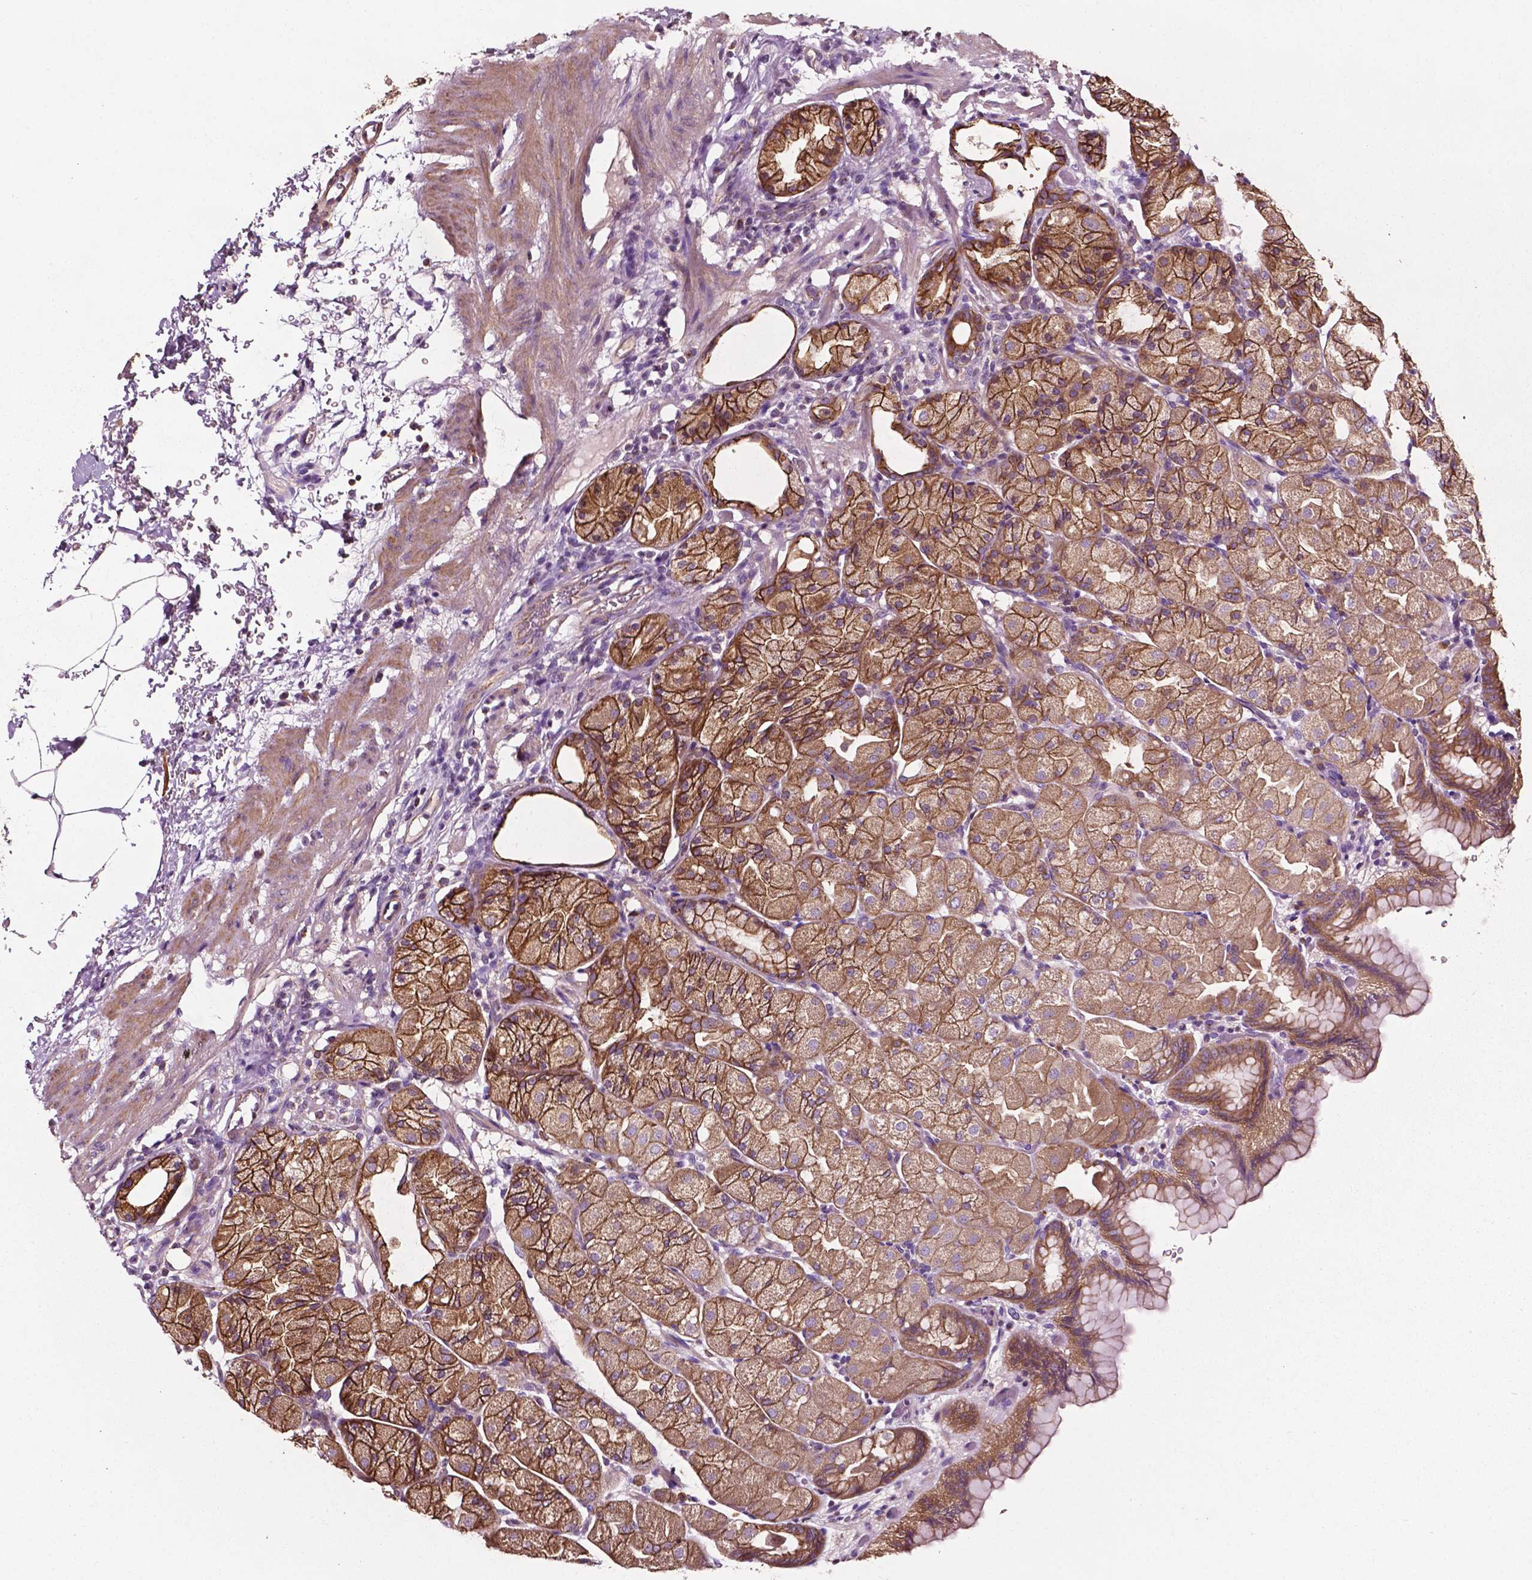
{"staining": {"intensity": "moderate", "quantity": ">75%", "location": "cytoplasmic/membranous"}, "tissue": "stomach", "cell_type": "Glandular cells", "image_type": "normal", "snomed": [{"axis": "morphology", "description": "Normal tissue, NOS"}, {"axis": "topography", "description": "Stomach, upper"}, {"axis": "topography", "description": "Stomach"}, {"axis": "topography", "description": "Stomach, lower"}], "caption": "DAB immunohistochemical staining of normal human stomach reveals moderate cytoplasmic/membranous protein positivity in about >75% of glandular cells.", "gene": "ATG16L1", "patient": {"sex": "male", "age": 62}}